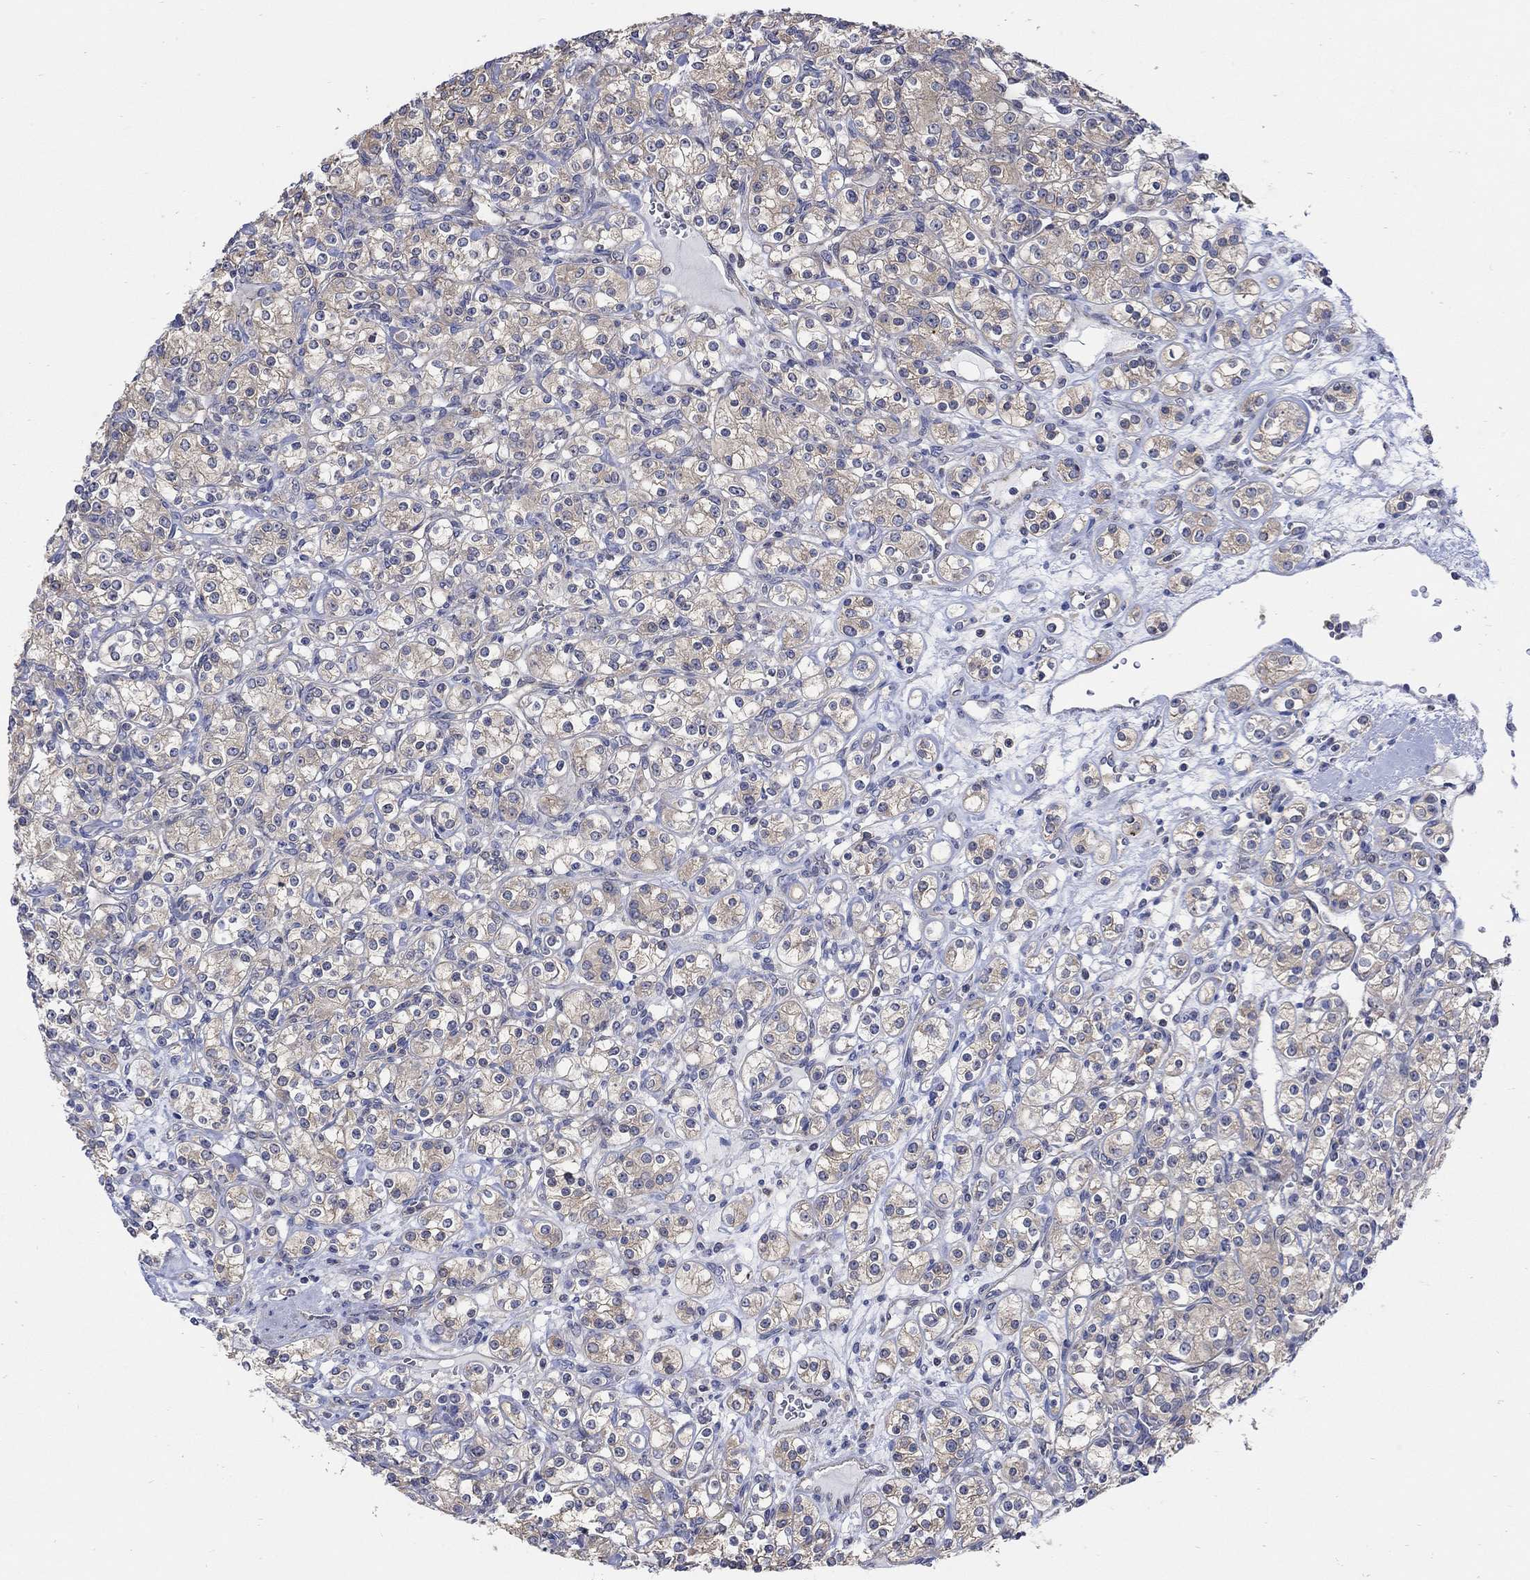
{"staining": {"intensity": "negative", "quantity": "none", "location": "none"}, "tissue": "renal cancer", "cell_type": "Tumor cells", "image_type": "cancer", "snomed": [{"axis": "morphology", "description": "Adenocarcinoma, NOS"}, {"axis": "topography", "description": "Kidney"}], "caption": "IHC photomicrograph of neoplastic tissue: human adenocarcinoma (renal) stained with DAB (3,3'-diaminobenzidine) displays no significant protein staining in tumor cells. Brightfield microscopy of immunohistochemistry stained with DAB (brown) and hematoxylin (blue), captured at high magnification.", "gene": "TEKT3", "patient": {"sex": "male", "age": 77}}